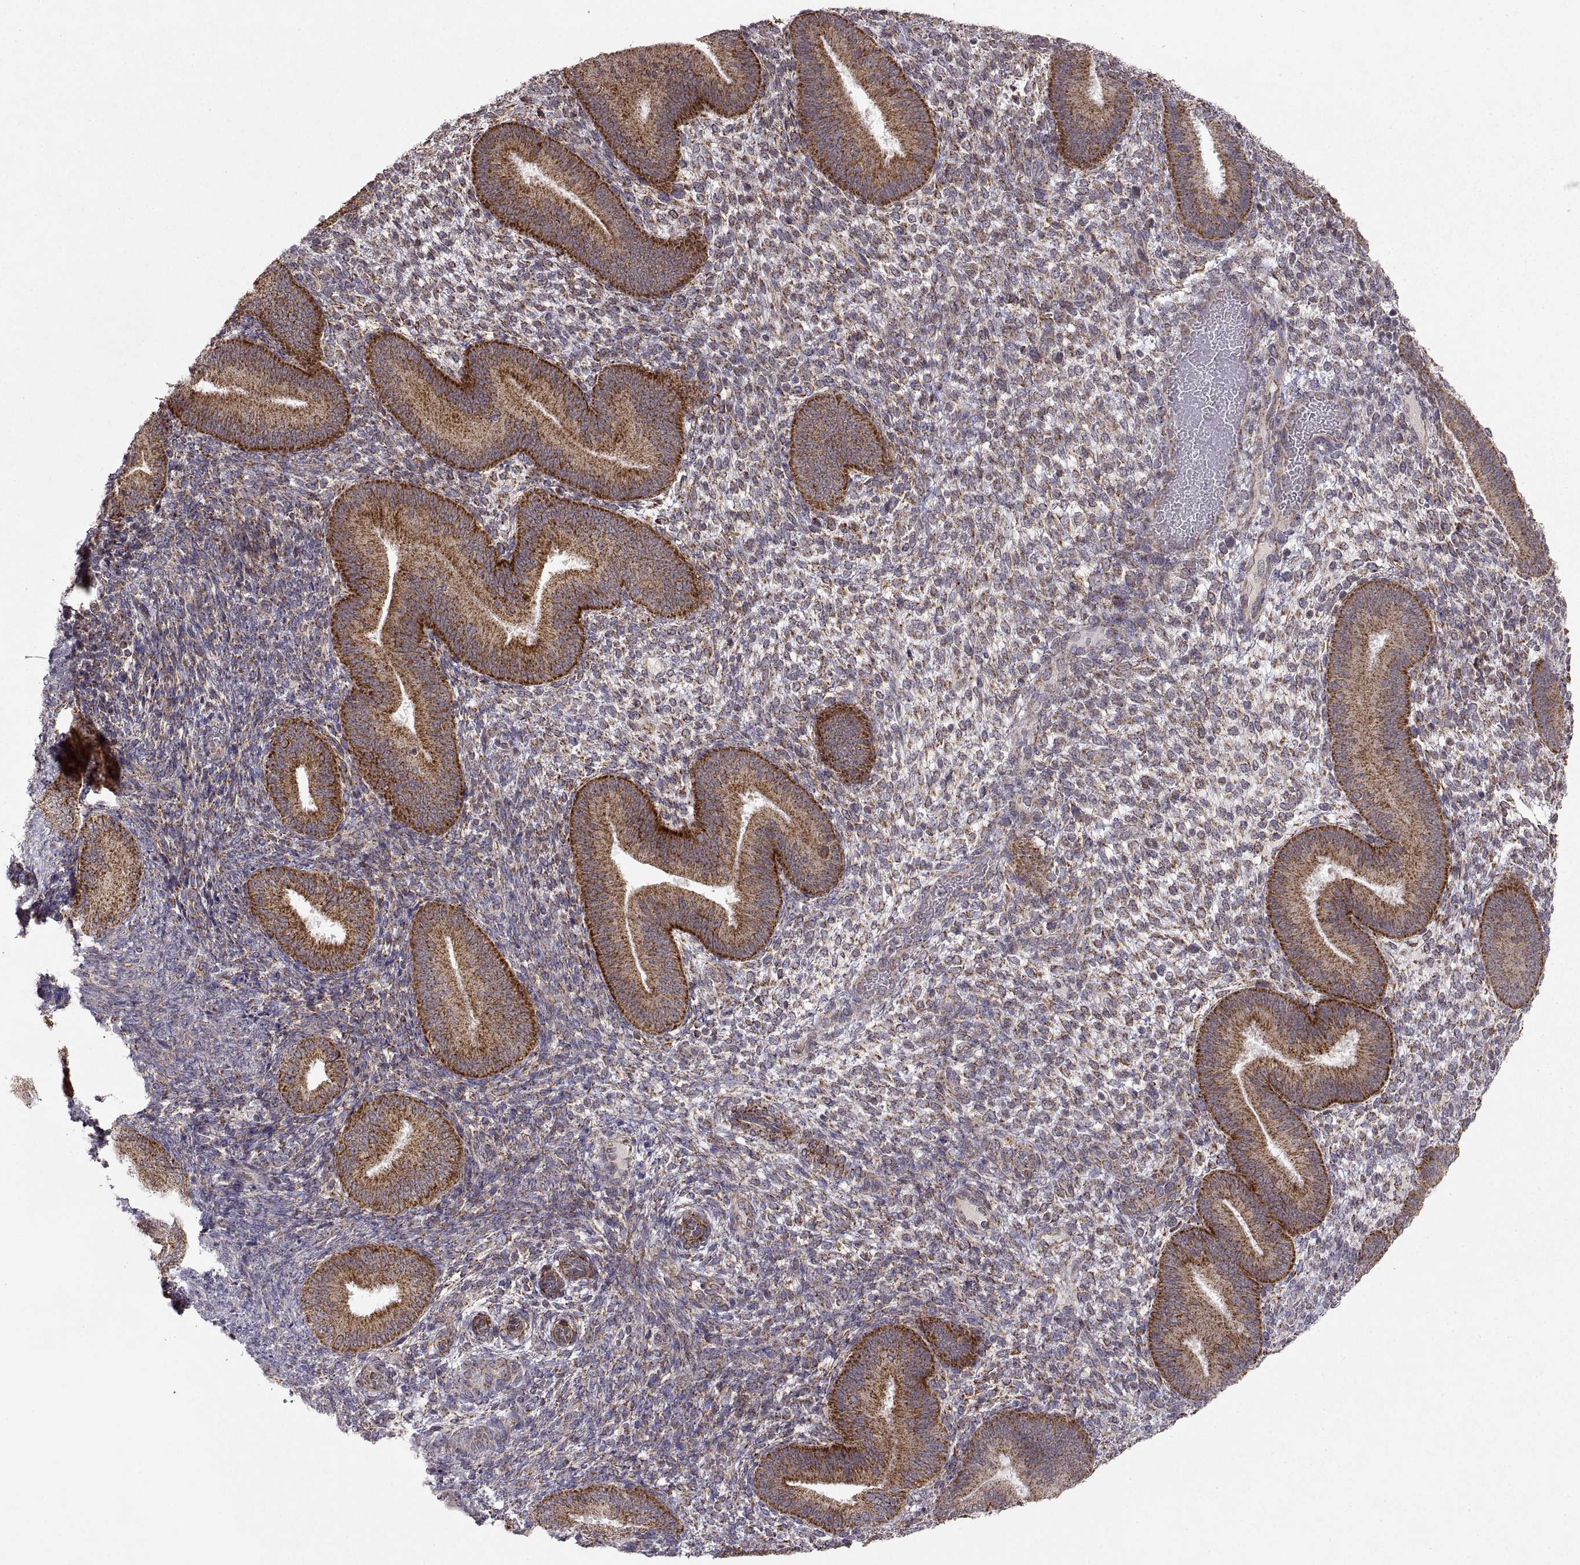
{"staining": {"intensity": "moderate", "quantity": "25%-75%", "location": "cytoplasmic/membranous"}, "tissue": "endometrium", "cell_type": "Cells in endometrial stroma", "image_type": "normal", "snomed": [{"axis": "morphology", "description": "Normal tissue, NOS"}, {"axis": "topography", "description": "Endometrium"}], "caption": "Approximately 25%-75% of cells in endometrial stroma in unremarkable endometrium show moderate cytoplasmic/membranous protein positivity as visualized by brown immunohistochemical staining.", "gene": "MANBAL", "patient": {"sex": "female", "age": 39}}